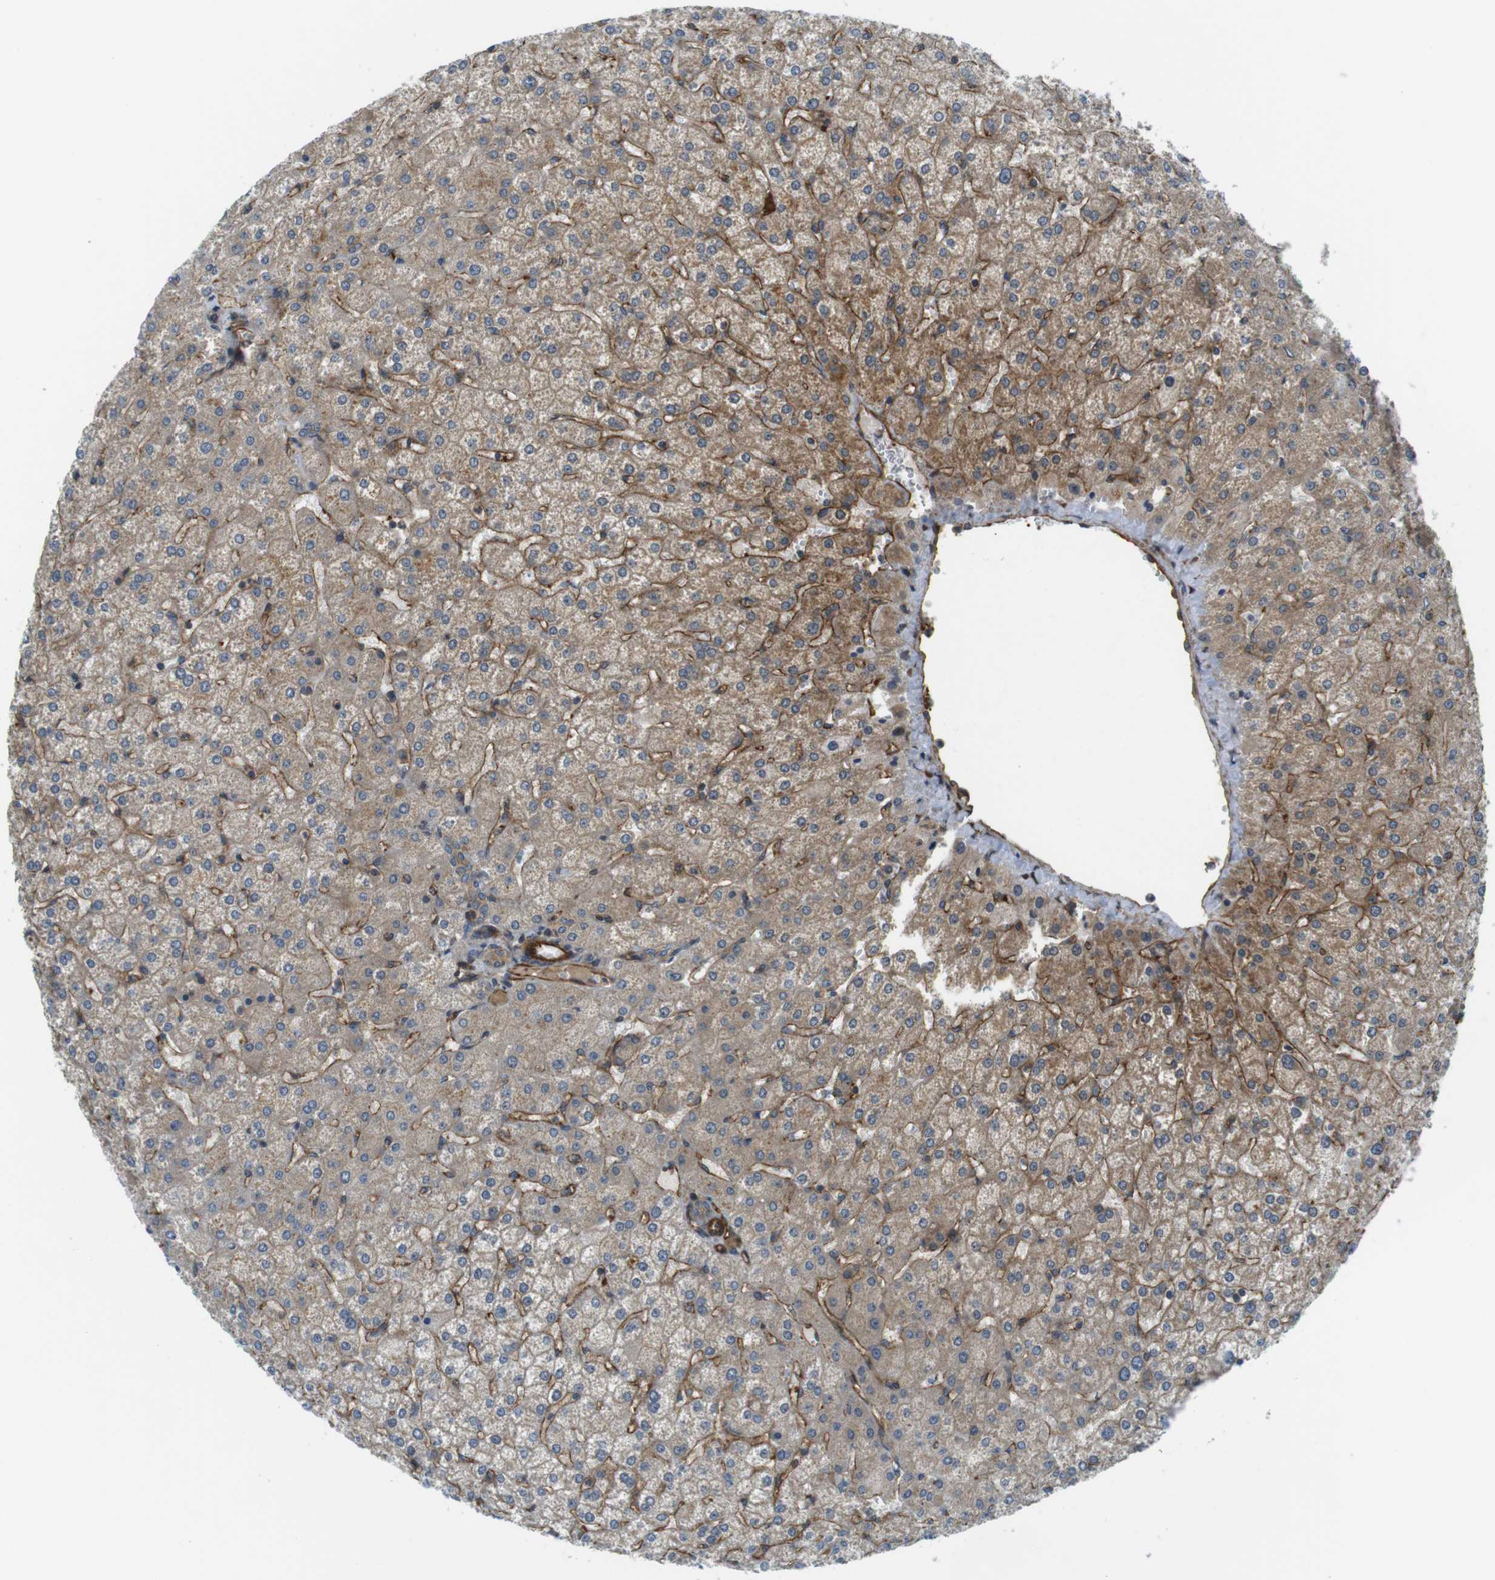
{"staining": {"intensity": "moderate", "quantity": ">75%", "location": "cytoplasmic/membranous"}, "tissue": "liver", "cell_type": "Cholangiocytes", "image_type": "normal", "snomed": [{"axis": "morphology", "description": "Normal tissue, NOS"}, {"axis": "topography", "description": "Liver"}], "caption": "High-power microscopy captured an immunohistochemistry (IHC) histopathology image of unremarkable liver, revealing moderate cytoplasmic/membranous staining in approximately >75% of cholangiocytes.", "gene": "TSC1", "patient": {"sex": "female", "age": 32}}